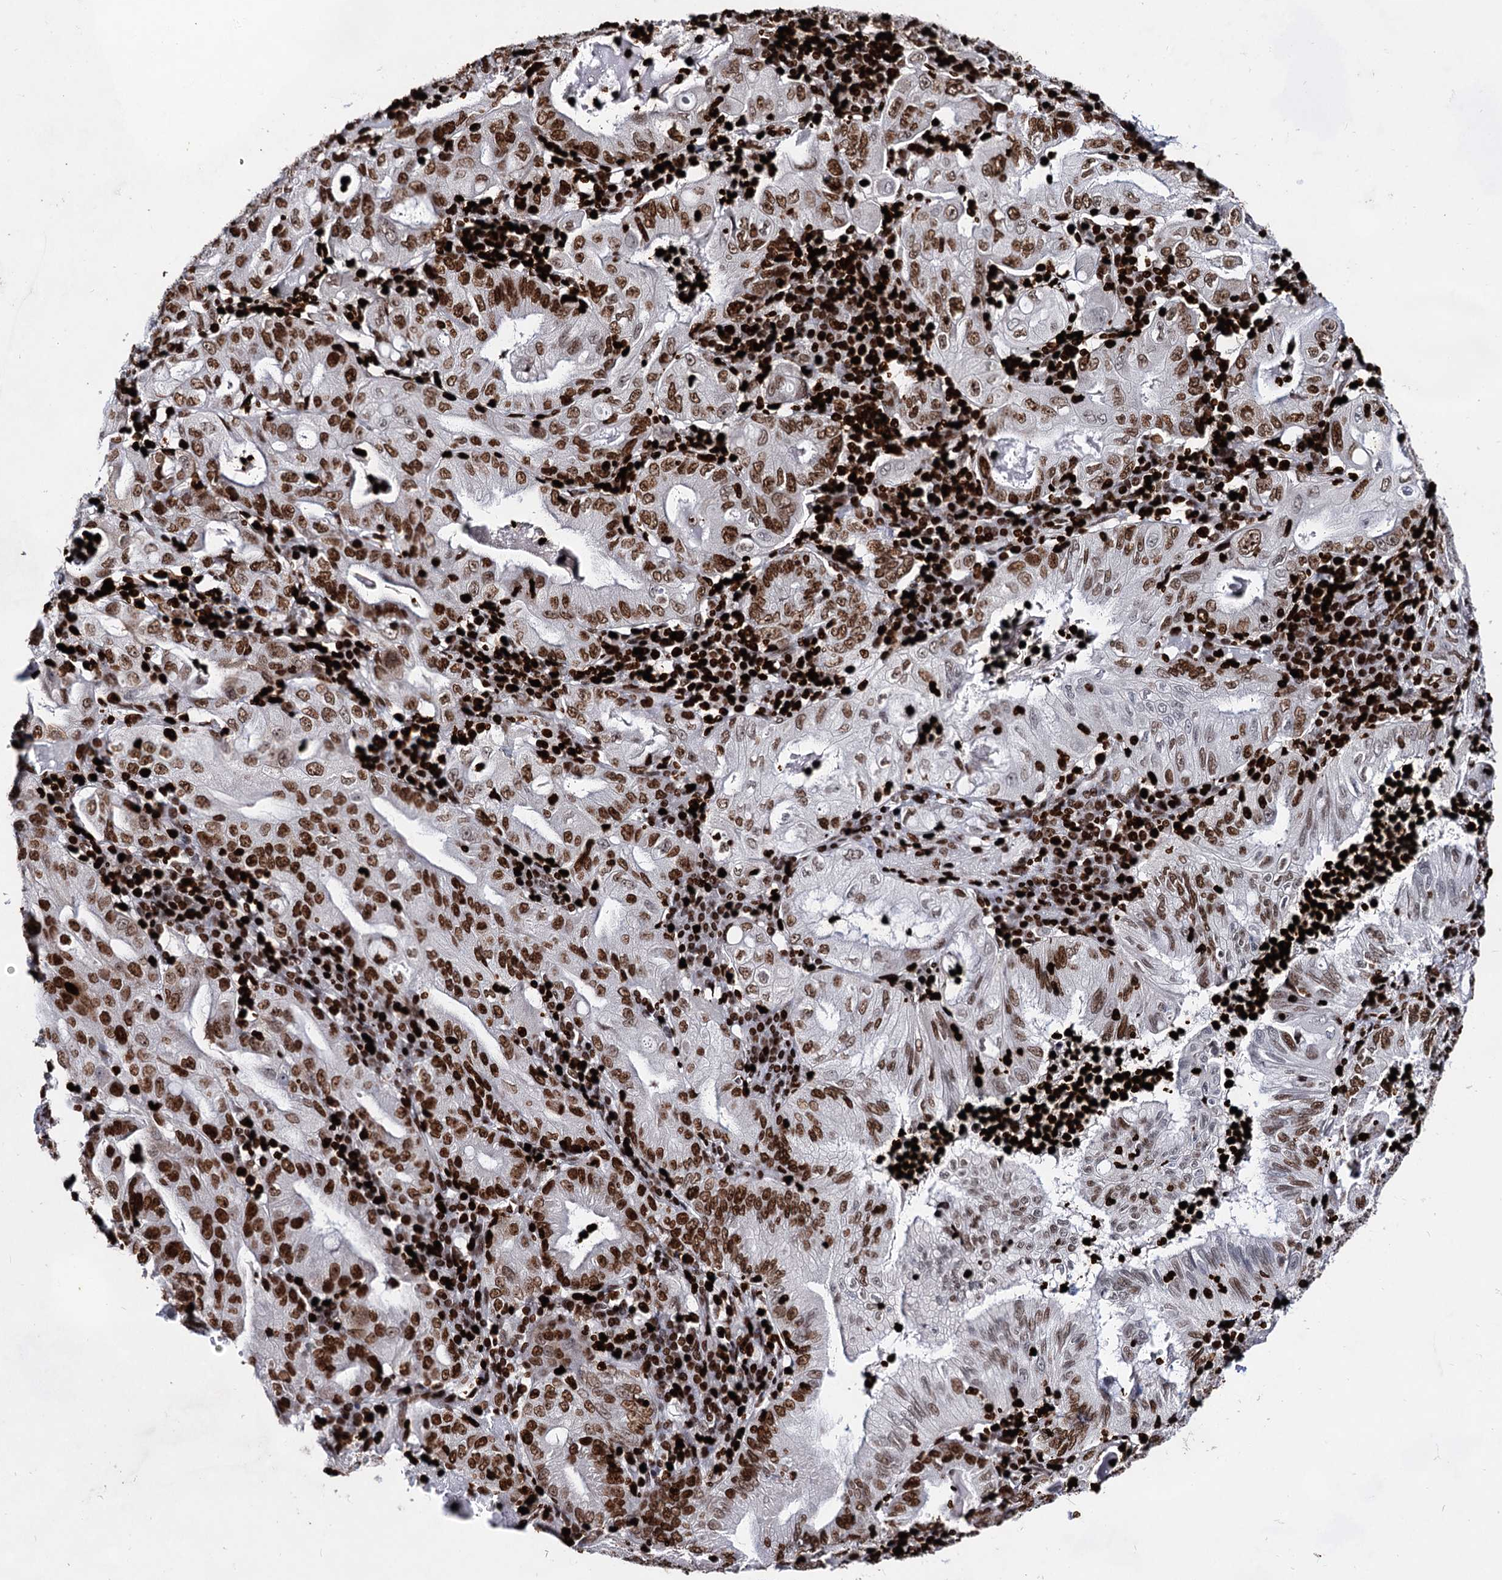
{"staining": {"intensity": "moderate", "quantity": ">75%", "location": "nuclear"}, "tissue": "stomach cancer", "cell_type": "Tumor cells", "image_type": "cancer", "snomed": [{"axis": "morphology", "description": "Normal tissue, NOS"}, {"axis": "morphology", "description": "Adenocarcinoma, NOS"}, {"axis": "topography", "description": "Esophagus"}, {"axis": "topography", "description": "Stomach, upper"}, {"axis": "topography", "description": "Peripheral nerve tissue"}], "caption": "Immunohistochemical staining of human adenocarcinoma (stomach) demonstrates medium levels of moderate nuclear staining in approximately >75% of tumor cells.", "gene": "HMGB2", "patient": {"sex": "male", "age": 62}}